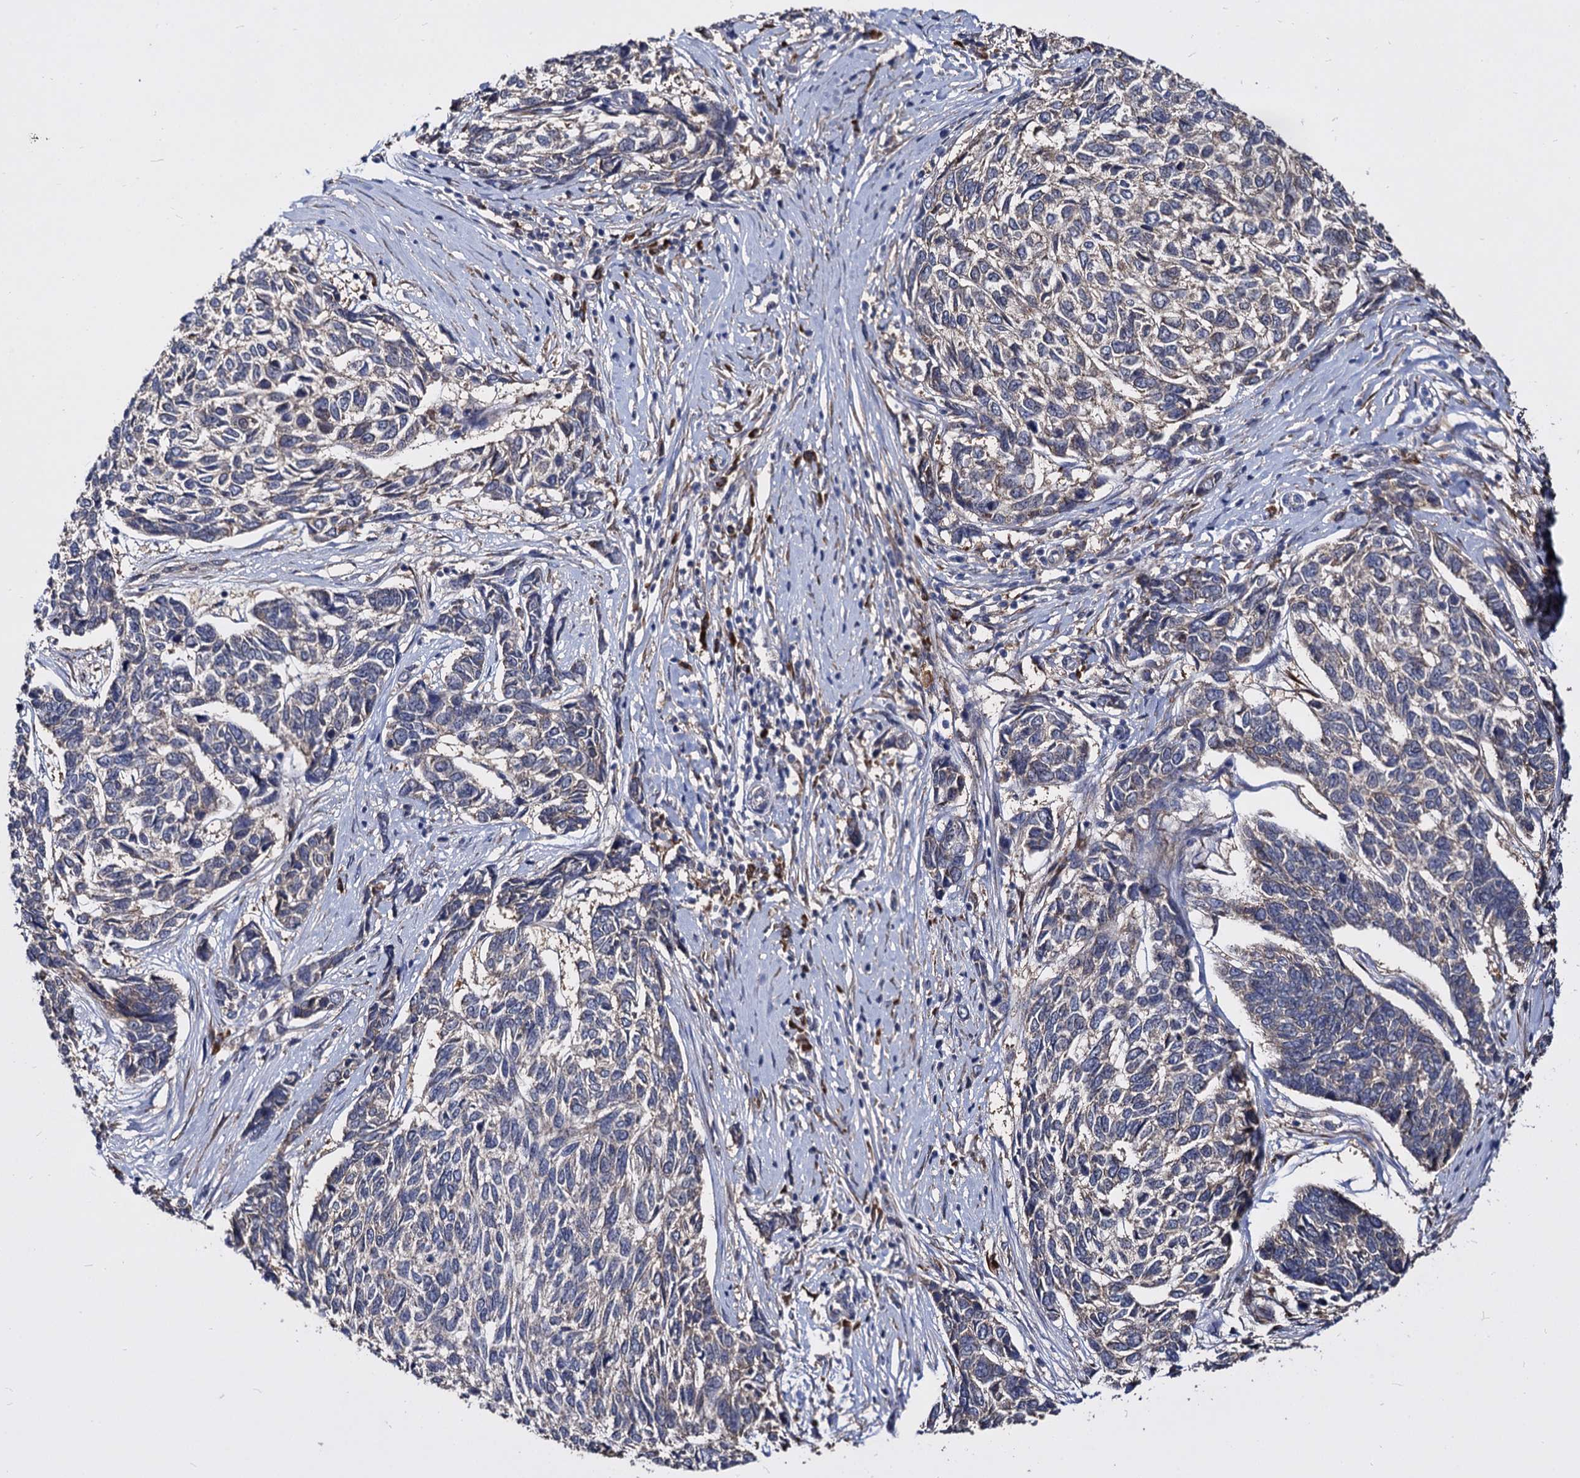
{"staining": {"intensity": "negative", "quantity": "none", "location": "none"}, "tissue": "skin cancer", "cell_type": "Tumor cells", "image_type": "cancer", "snomed": [{"axis": "morphology", "description": "Basal cell carcinoma"}, {"axis": "topography", "description": "Skin"}], "caption": "High power microscopy photomicrograph of an IHC image of skin cancer, revealing no significant positivity in tumor cells.", "gene": "NME1", "patient": {"sex": "female", "age": 65}}